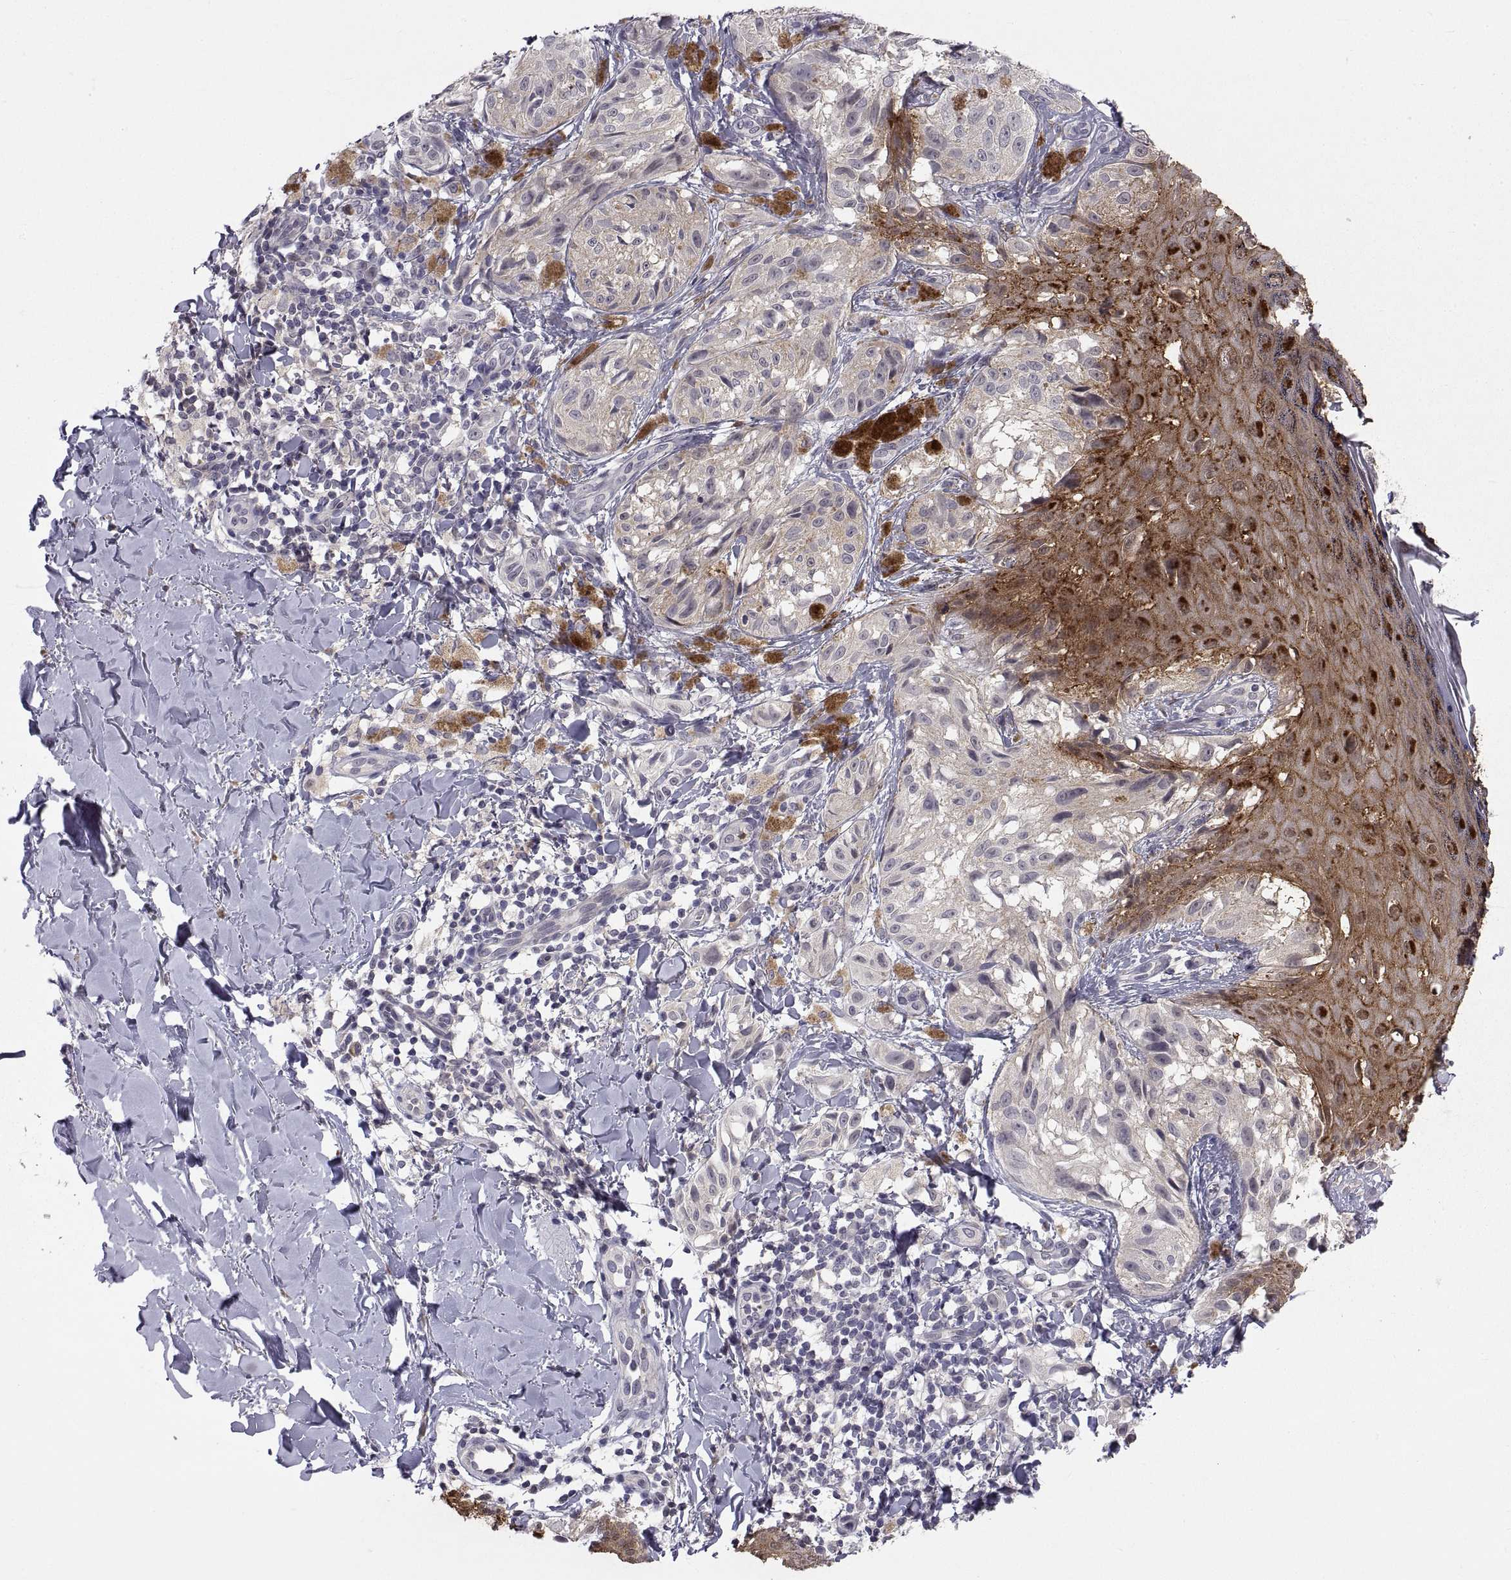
{"staining": {"intensity": "weak", "quantity": ">75%", "location": "cytoplasmic/membranous"}, "tissue": "melanoma", "cell_type": "Tumor cells", "image_type": "cancer", "snomed": [{"axis": "morphology", "description": "Malignant melanoma, NOS"}, {"axis": "topography", "description": "Skin"}], "caption": "Protein staining displays weak cytoplasmic/membranous expression in approximately >75% of tumor cells in malignant melanoma.", "gene": "PKP1", "patient": {"sex": "male", "age": 36}}